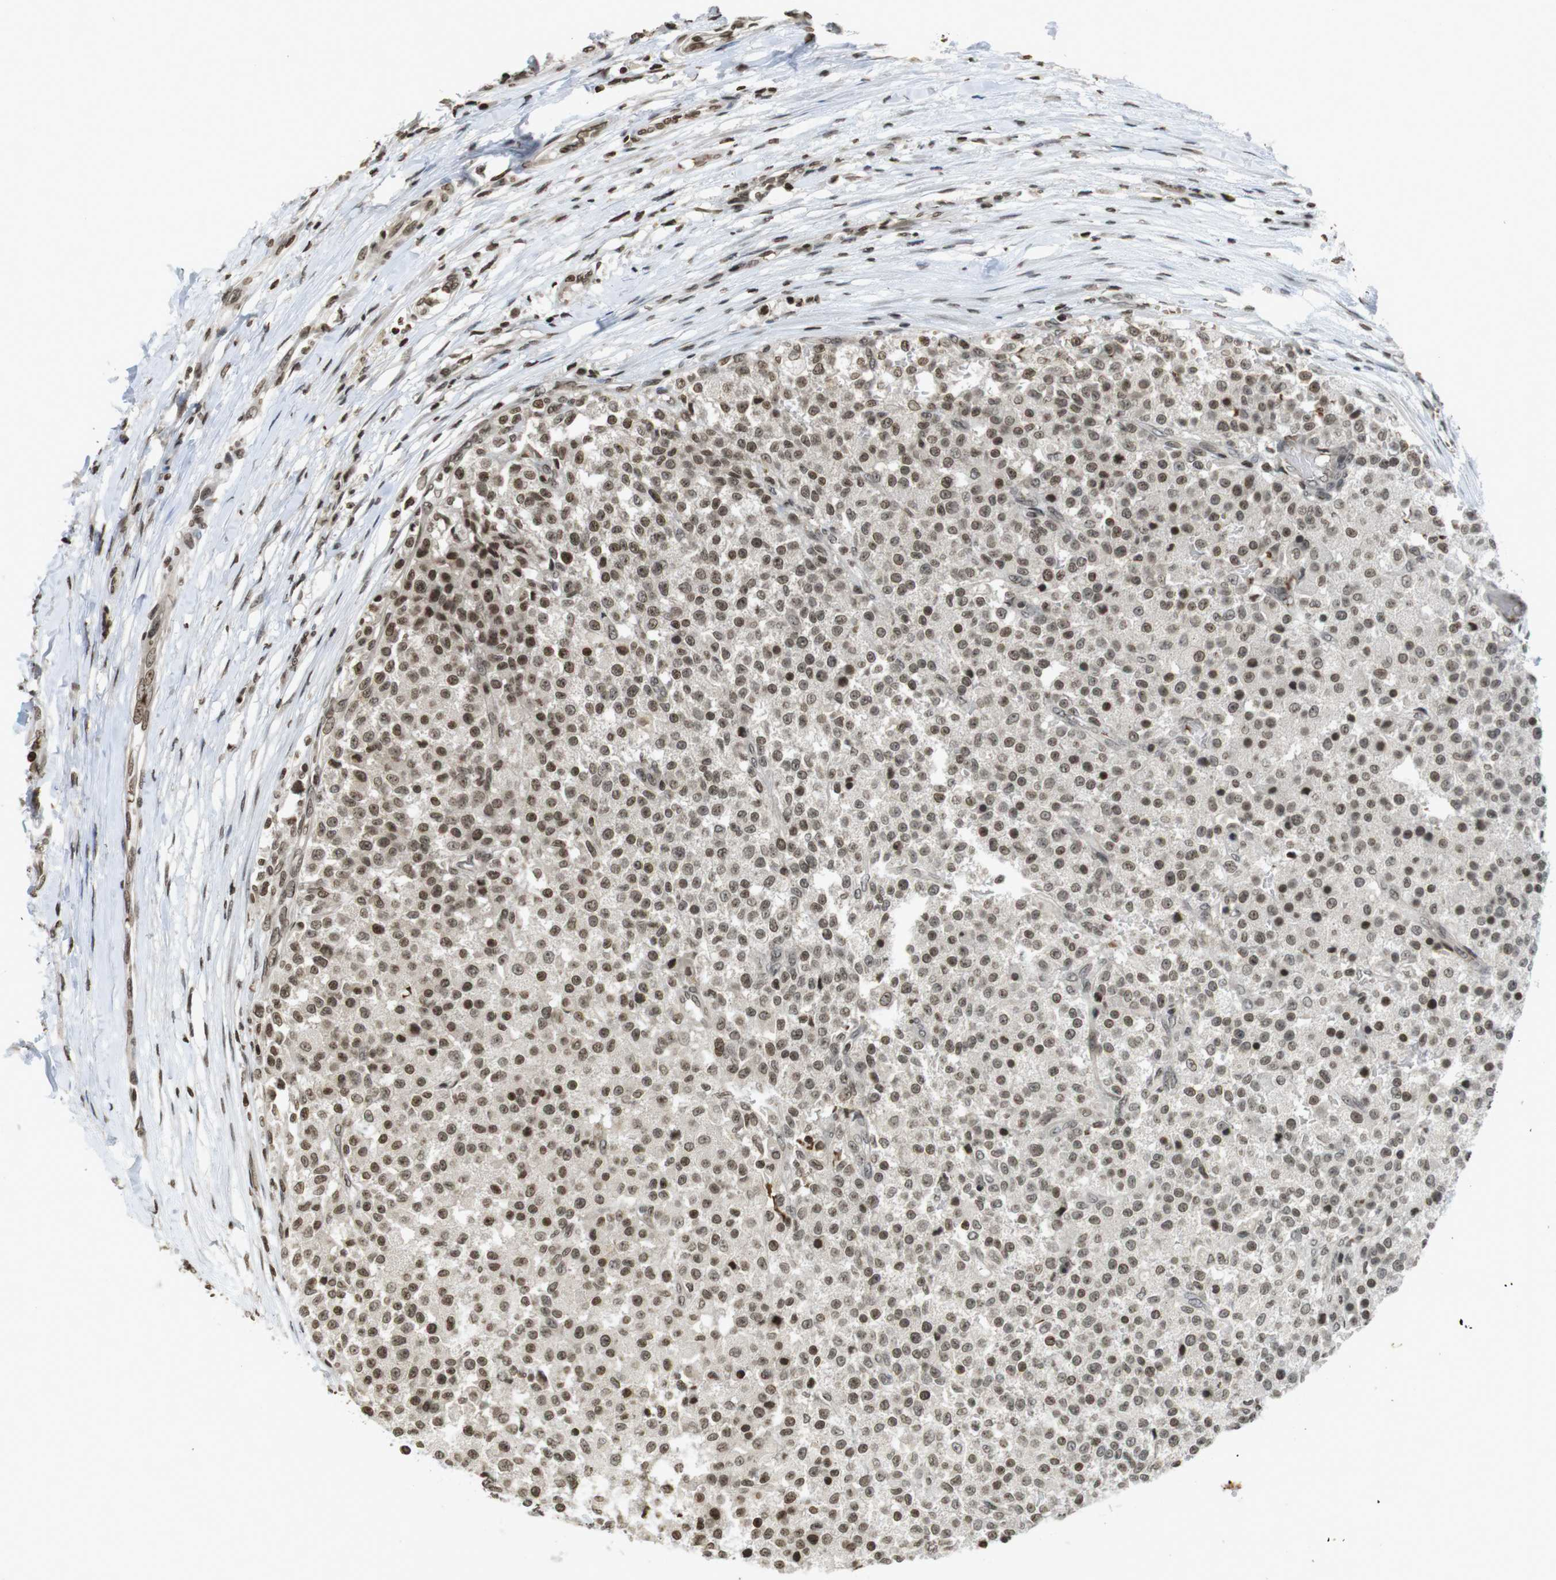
{"staining": {"intensity": "moderate", "quantity": ">75%", "location": "cytoplasmic/membranous,nuclear"}, "tissue": "testis cancer", "cell_type": "Tumor cells", "image_type": "cancer", "snomed": [{"axis": "morphology", "description": "Seminoma, NOS"}, {"axis": "topography", "description": "Testis"}], "caption": "Testis seminoma stained with immunohistochemistry demonstrates moderate cytoplasmic/membranous and nuclear staining in approximately >75% of tumor cells.", "gene": "FOXA3", "patient": {"sex": "male", "age": 59}}